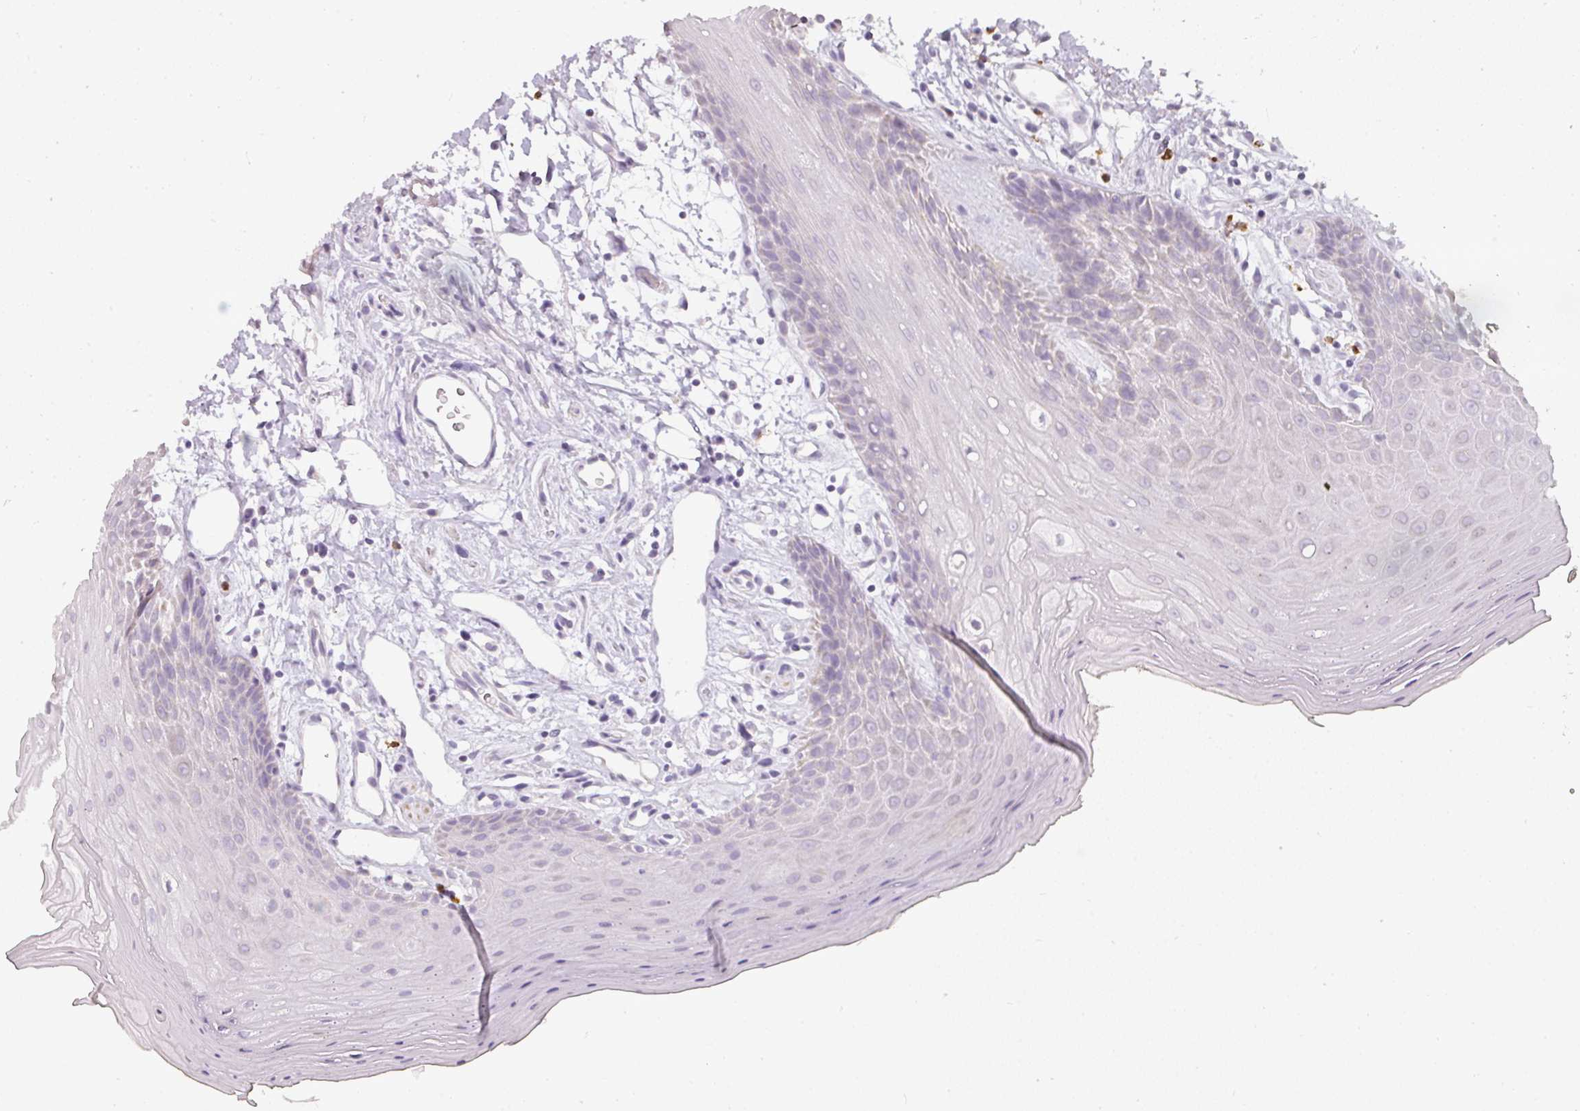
{"staining": {"intensity": "negative", "quantity": "none", "location": "none"}, "tissue": "oral mucosa", "cell_type": "Squamous epithelial cells", "image_type": "normal", "snomed": [{"axis": "morphology", "description": "Normal tissue, NOS"}, {"axis": "topography", "description": "Oral tissue"}, {"axis": "topography", "description": "Tounge, NOS"}], "caption": "Immunohistochemistry of unremarkable oral mucosa exhibits no expression in squamous epithelial cells.", "gene": "CAMP", "patient": {"sex": "female", "age": 59}}